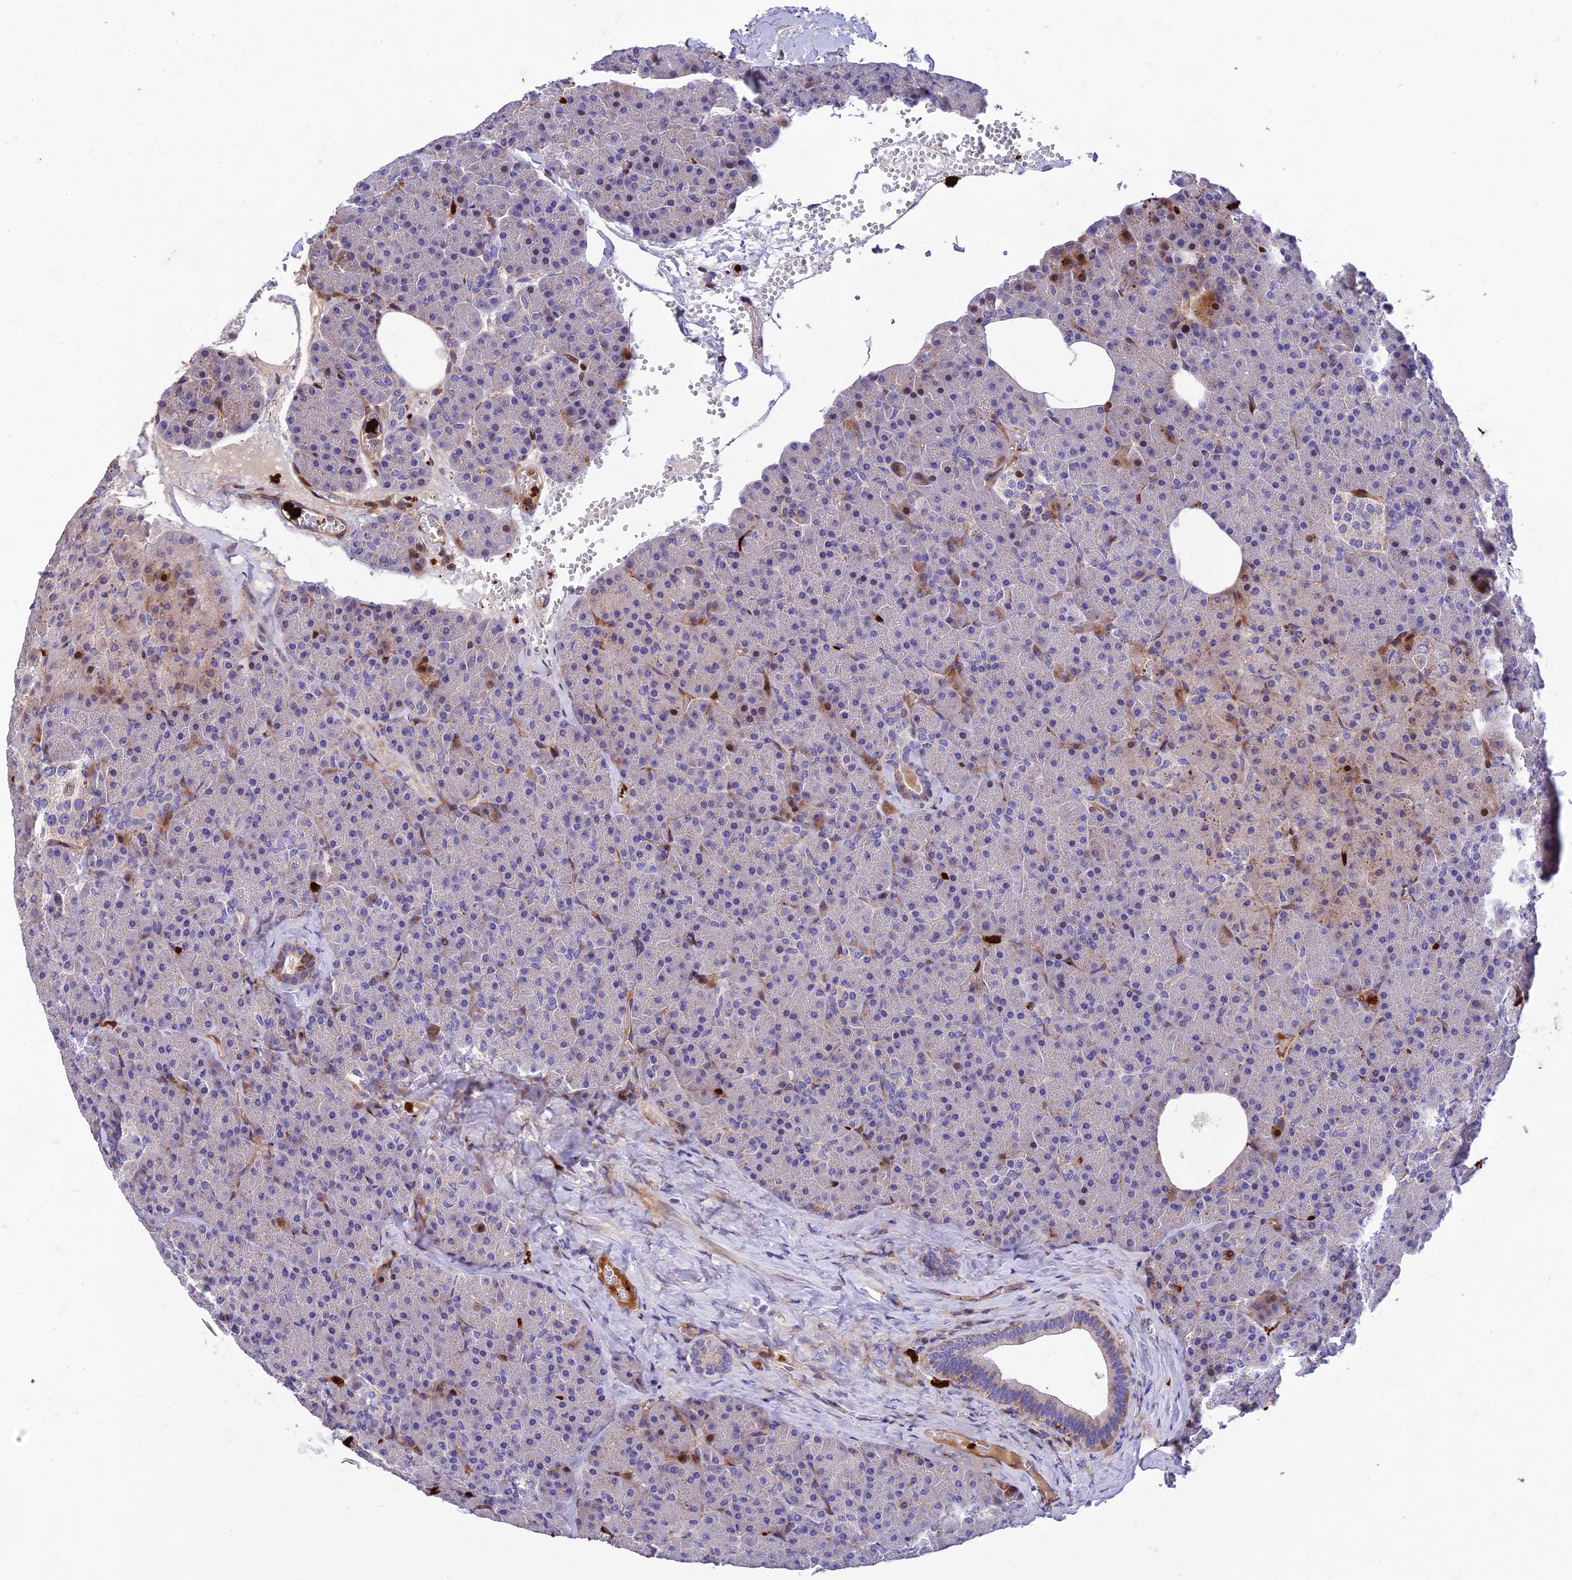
{"staining": {"intensity": "moderate", "quantity": "<25%", "location": "cytoplasmic/membranous,nuclear"}, "tissue": "pancreas", "cell_type": "Exocrine glandular cells", "image_type": "normal", "snomed": [{"axis": "morphology", "description": "Normal tissue, NOS"}, {"axis": "morphology", "description": "Carcinoid, malignant, NOS"}, {"axis": "topography", "description": "Pancreas"}], "caption": "High-magnification brightfield microscopy of normal pancreas stained with DAB (3,3'-diaminobenzidine) (brown) and counterstained with hematoxylin (blue). exocrine glandular cells exhibit moderate cytoplasmic/membranous,nuclear expression is identified in approximately<25% of cells. (DAB (3,3'-diaminobenzidine) = brown stain, brightfield microscopy at high magnification).", "gene": "CPSF4L", "patient": {"sex": "female", "age": 35}}